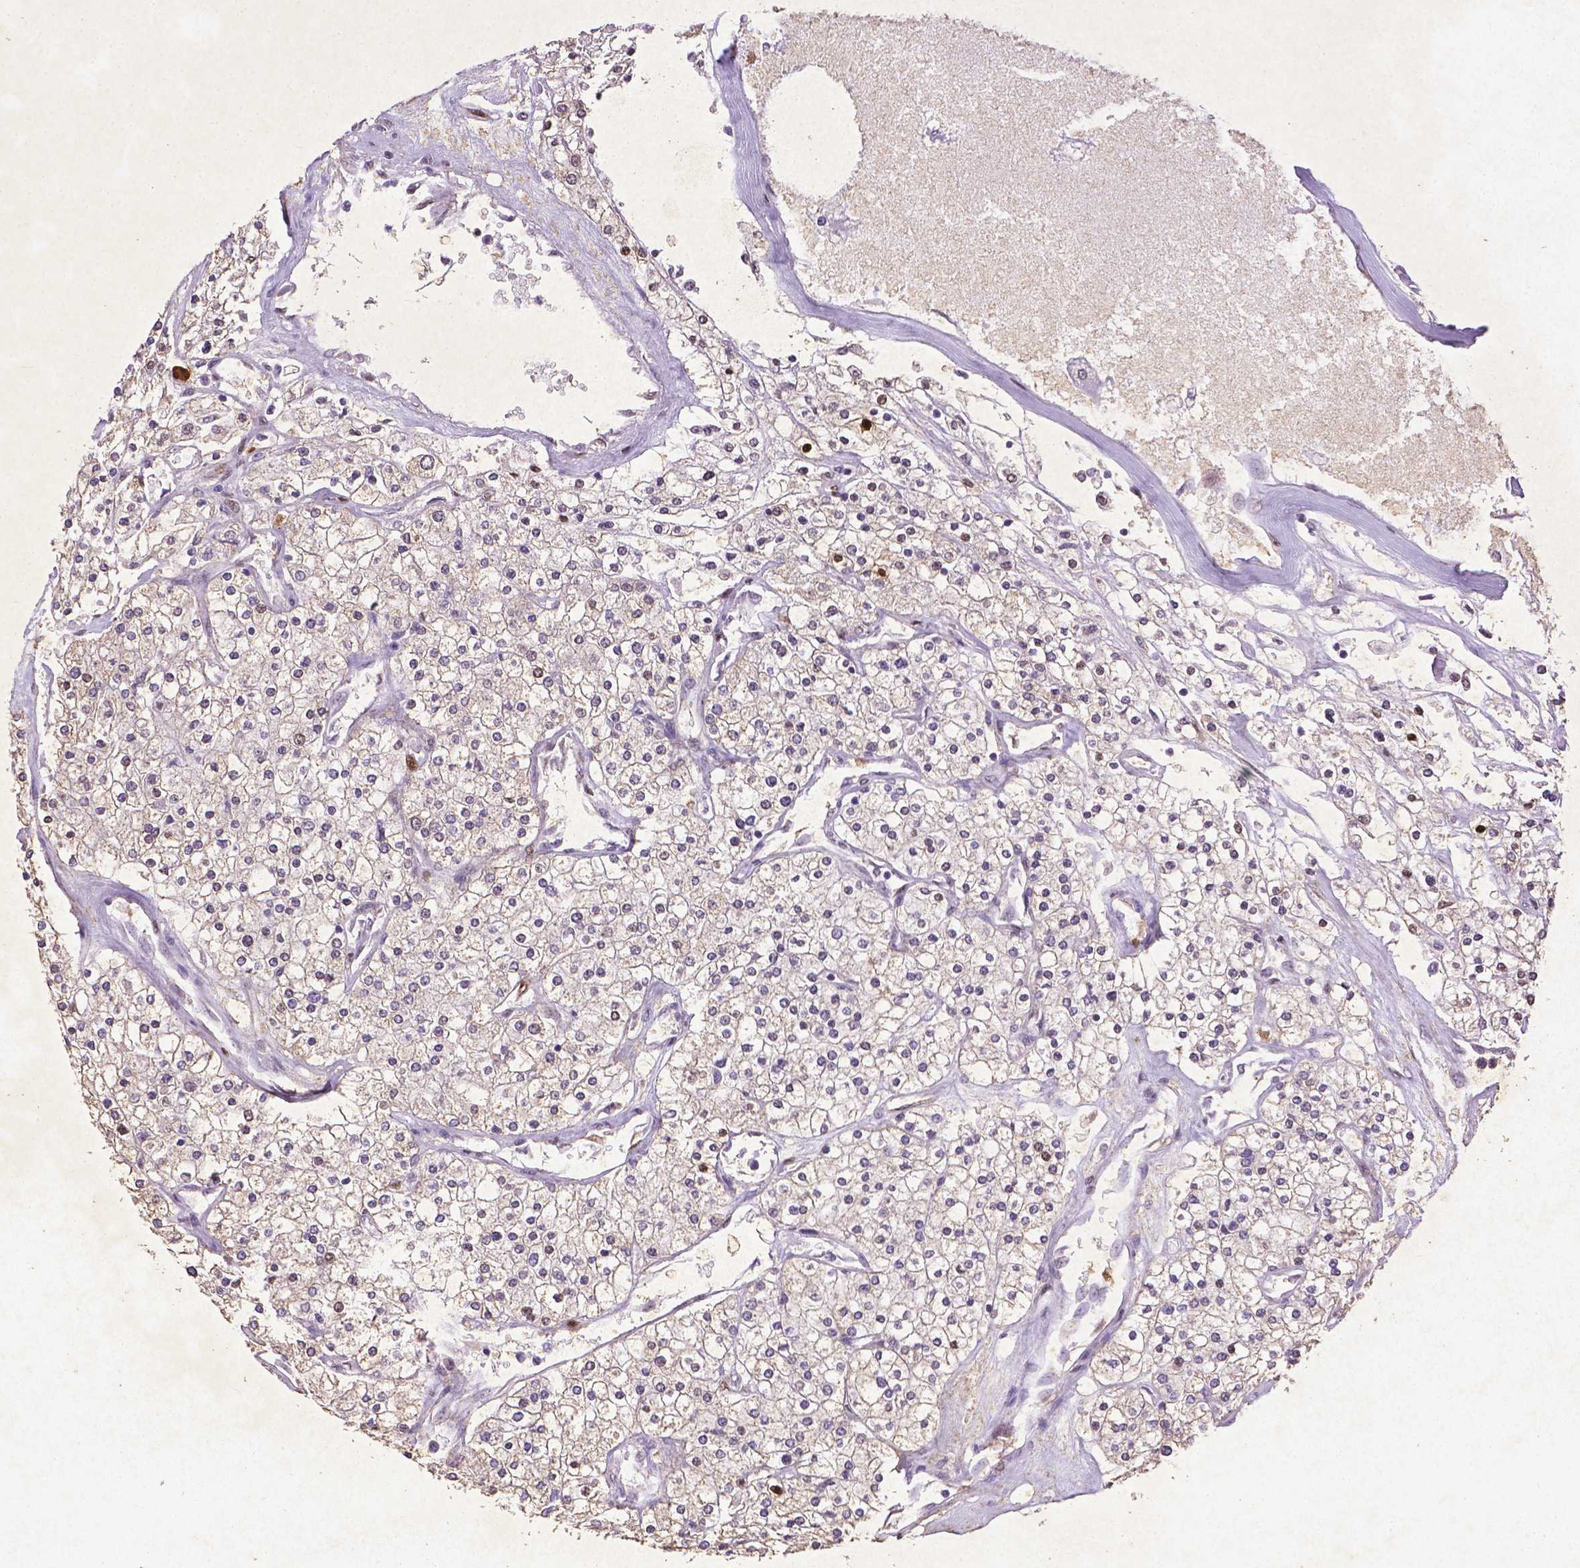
{"staining": {"intensity": "strong", "quantity": "<25%", "location": "nuclear"}, "tissue": "renal cancer", "cell_type": "Tumor cells", "image_type": "cancer", "snomed": [{"axis": "morphology", "description": "Adenocarcinoma, NOS"}, {"axis": "topography", "description": "Kidney"}], "caption": "Renal cancer (adenocarcinoma) was stained to show a protein in brown. There is medium levels of strong nuclear staining in approximately <25% of tumor cells. (DAB (3,3'-diaminobenzidine) = brown stain, brightfield microscopy at high magnification).", "gene": "CDKN1A", "patient": {"sex": "male", "age": 80}}